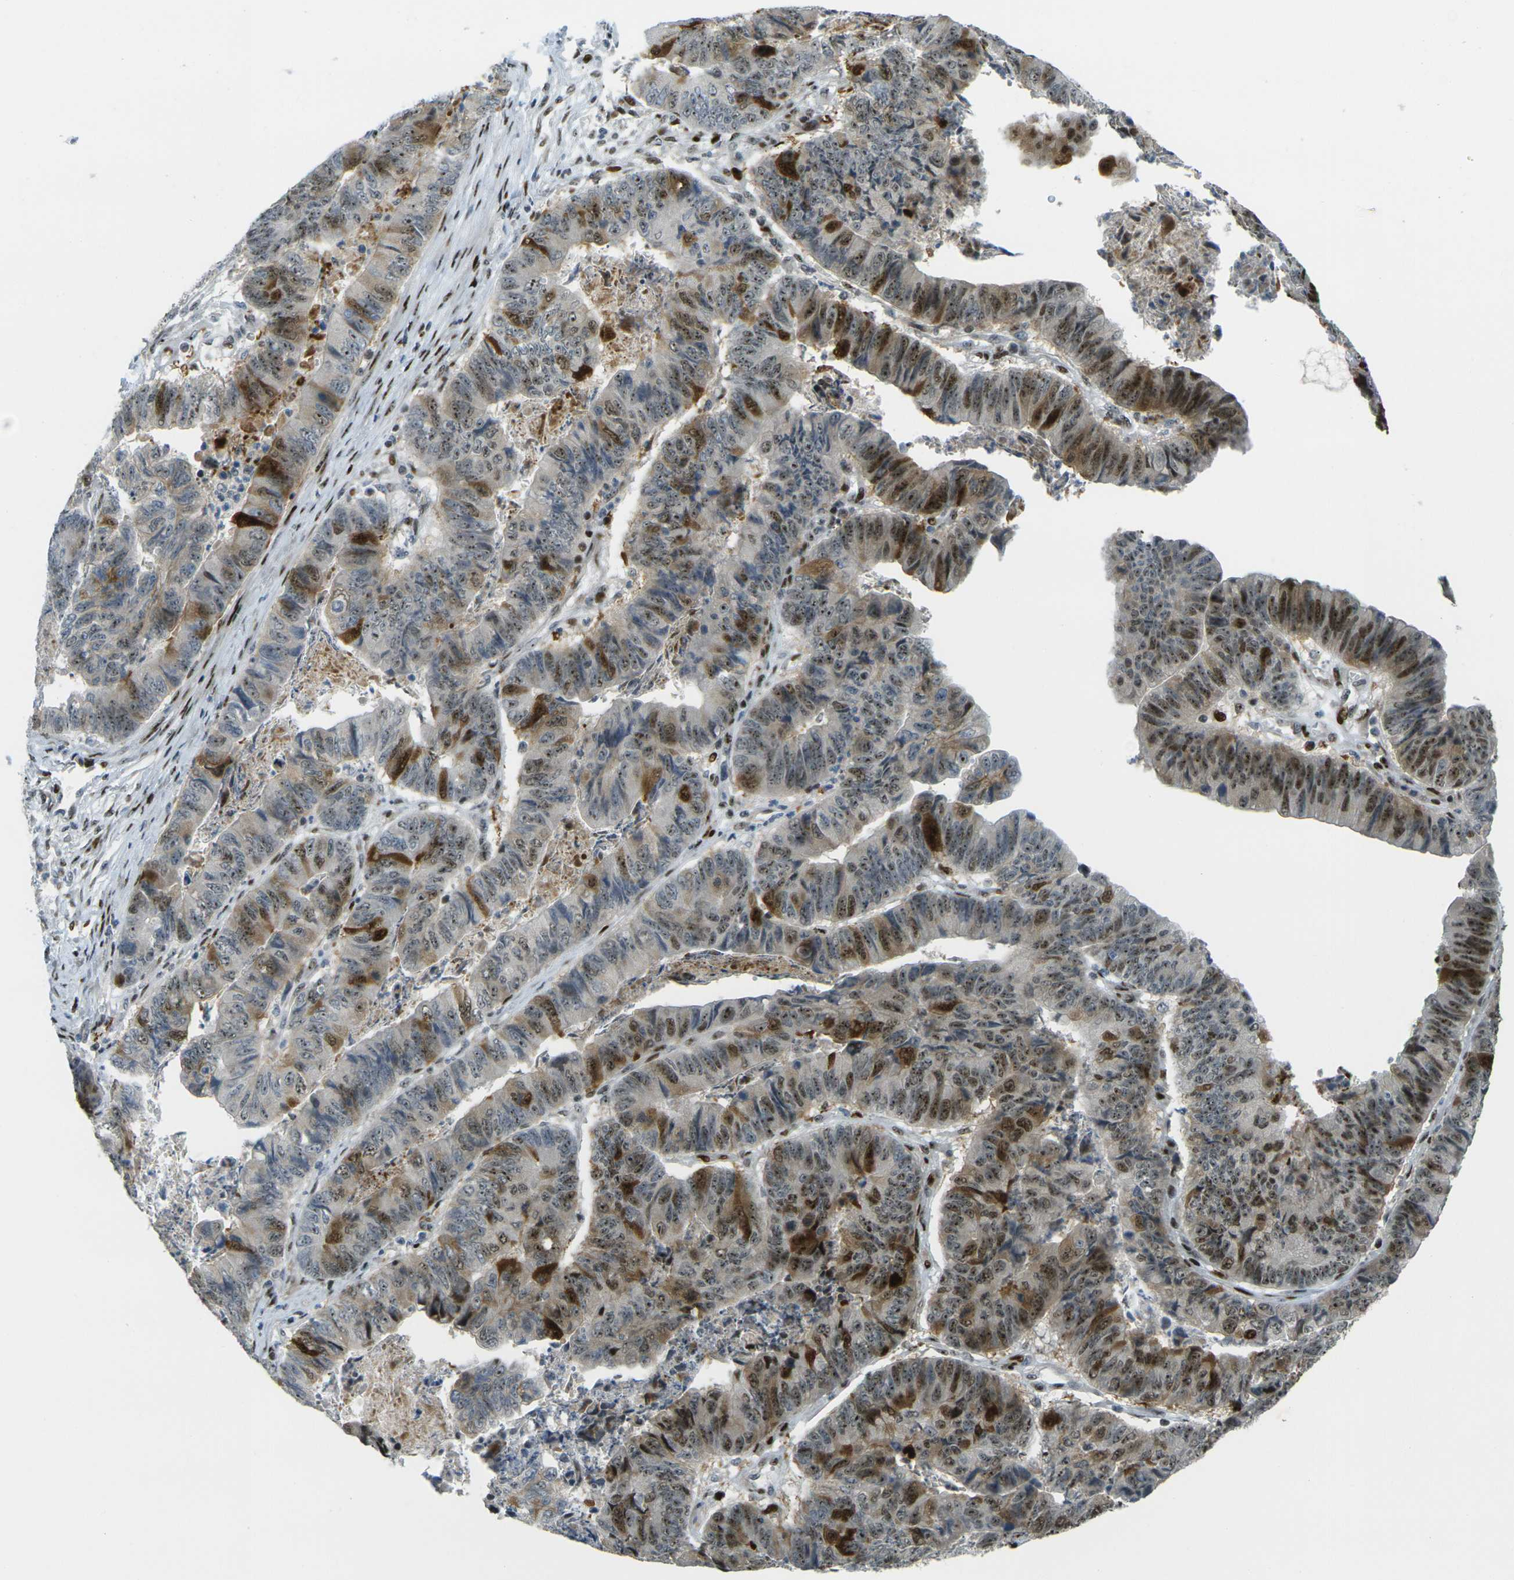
{"staining": {"intensity": "strong", "quantity": ">75%", "location": "cytoplasmic/membranous,nuclear"}, "tissue": "stomach cancer", "cell_type": "Tumor cells", "image_type": "cancer", "snomed": [{"axis": "morphology", "description": "Adenocarcinoma, NOS"}, {"axis": "topography", "description": "Stomach, lower"}], "caption": "Brown immunohistochemical staining in human stomach cancer (adenocarcinoma) demonstrates strong cytoplasmic/membranous and nuclear staining in approximately >75% of tumor cells.", "gene": "UBE2C", "patient": {"sex": "male", "age": 77}}